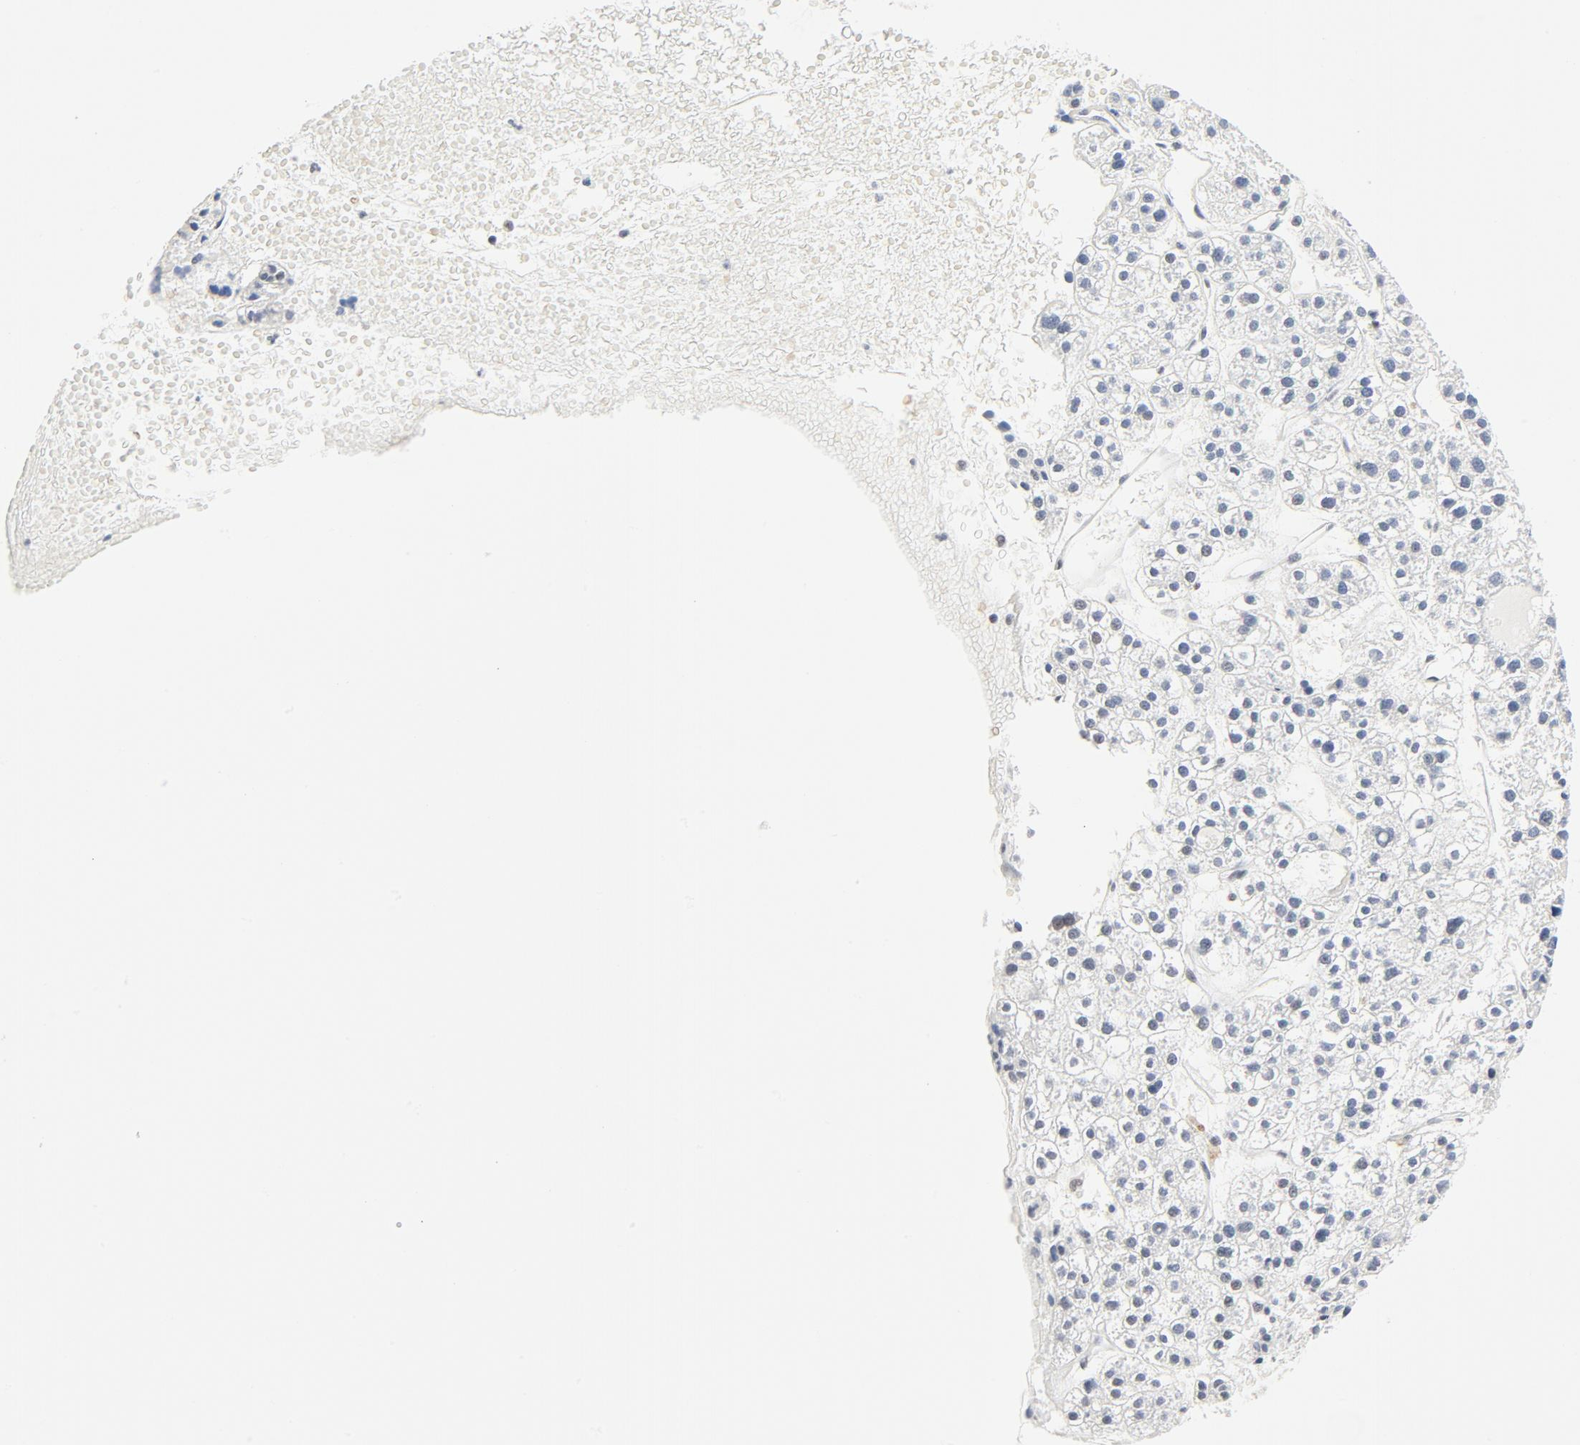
{"staining": {"intensity": "moderate", "quantity": ">75%", "location": "nuclear"}, "tissue": "liver cancer", "cell_type": "Tumor cells", "image_type": "cancer", "snomed": [{"axis": "morphology", "description": "Carcinoma, Hepatocellular, NOS"}, {"axis": "topography", "description": "Liver"}], "caption": "High-power microscopy captured an IHC photomicrograph of hepatocellular carcinoma (liver), revealing moderate nuclear staining in approximately >75% of tumor cells.", "gene": "GTF2H1", "patient": {"sex": "female", "age": 85}}